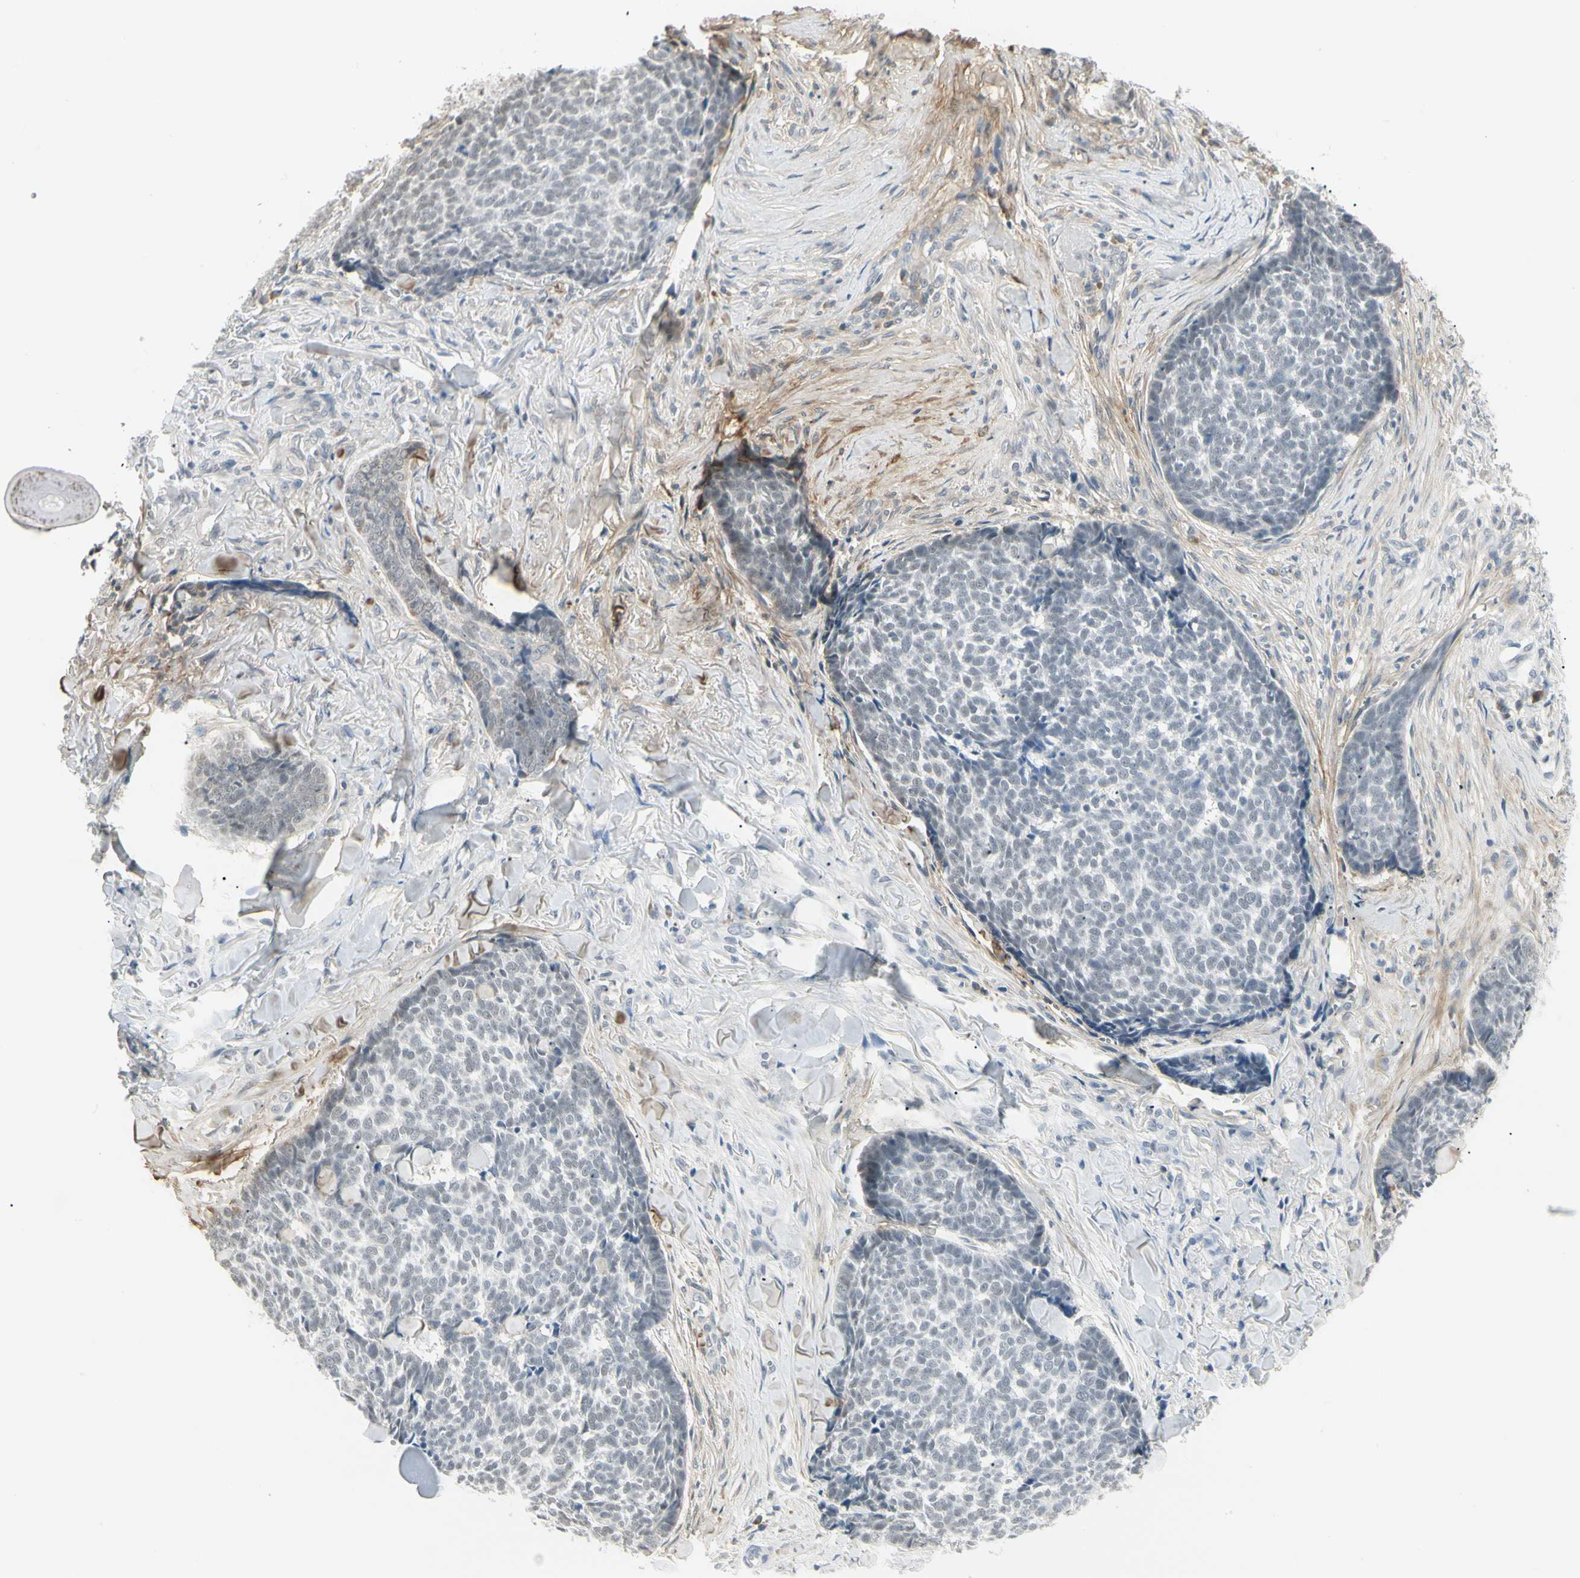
{"staining": {"intensity": "negative", "quantity": "none", "location": "none"}, "tissue": "skin cancer", "cell_type": "Tumor cells", "image_type": "cancer", "snomed": [{"axis": "morphology", "description": "Basal cell carcinoma"}, {"axis": "topography", "description": "Skin"}], "caption": "Immunohistochemistry micrograph of skin basal cell carcinoma stained for a protein (brown), which shows no staining in tumor cells.", "gene": "ASPN", "patient": {"sex": "male", "age": 84}}